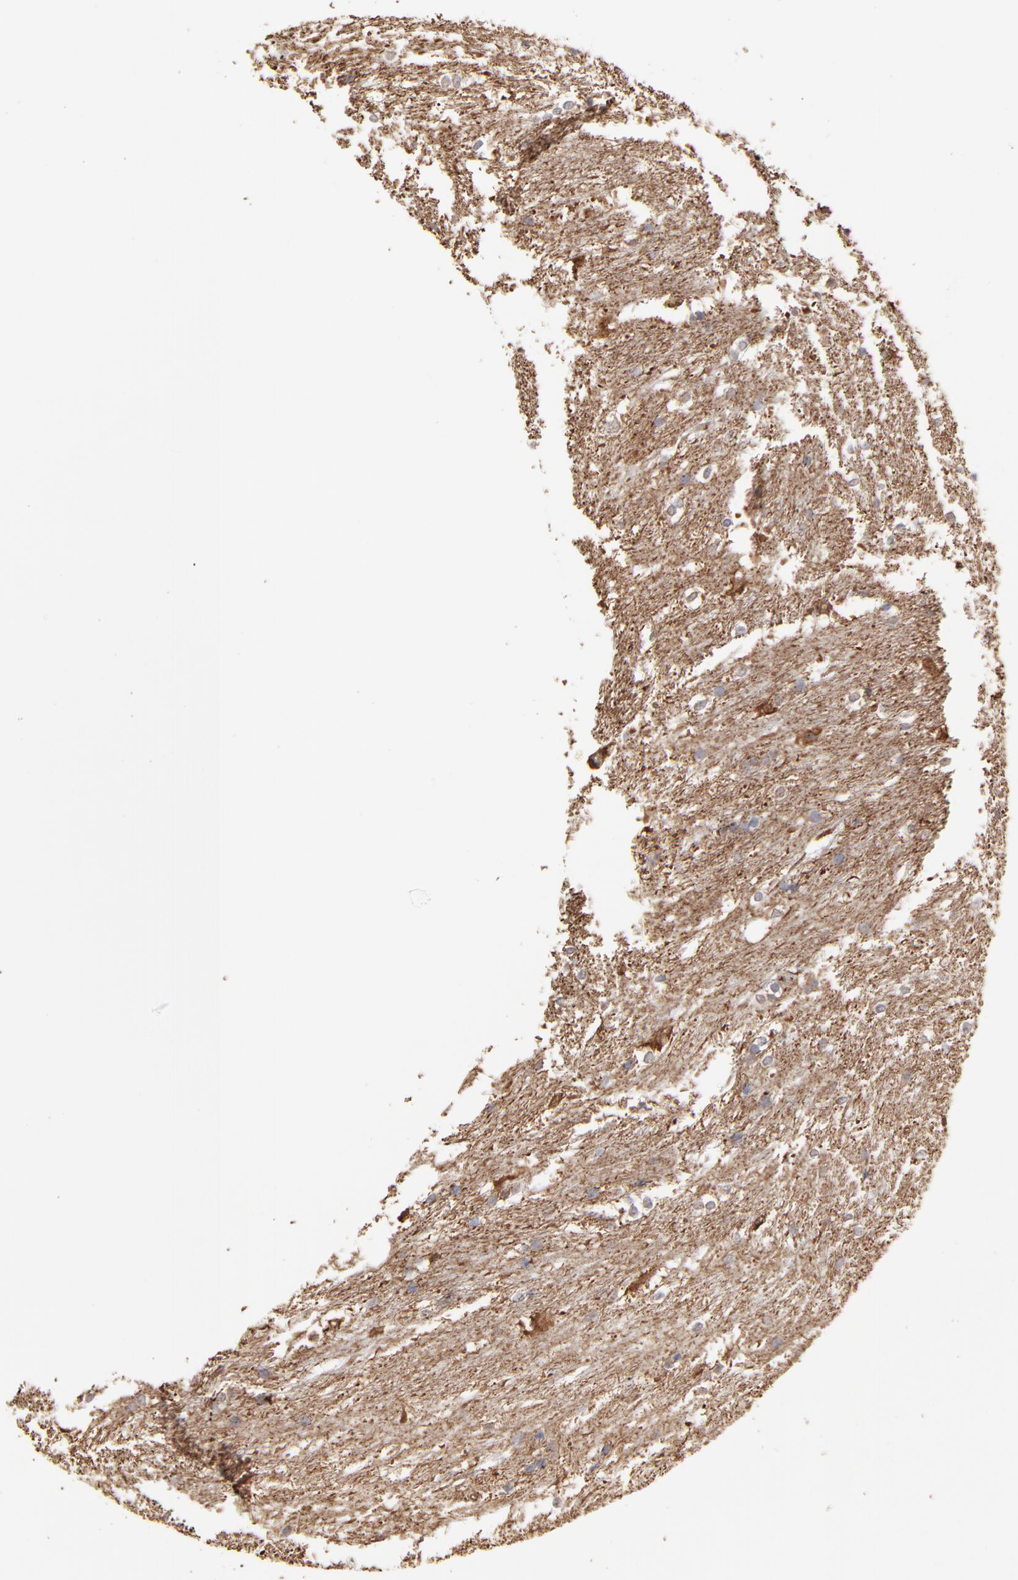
{"staining": {"intensity": "weak", "quantity": "<25%", "location": "cytoplasmic/membranous"}, "tissue": "caudate", "cell_type": "Glial cells", "image_type": "normal", "snomed": [{"axis": "morphology", "description": "Normal tissue, NOS"}, {"axis": "topography", "description": "Lateral ventricle wall"}], "caption": "High power microscopy image of an immunohistochemistry micrograph of normal caudate, revealing no significant positivity in glial cells.", "gene": "ARMT1", "patient": {"sex": "female", "age": 19}}